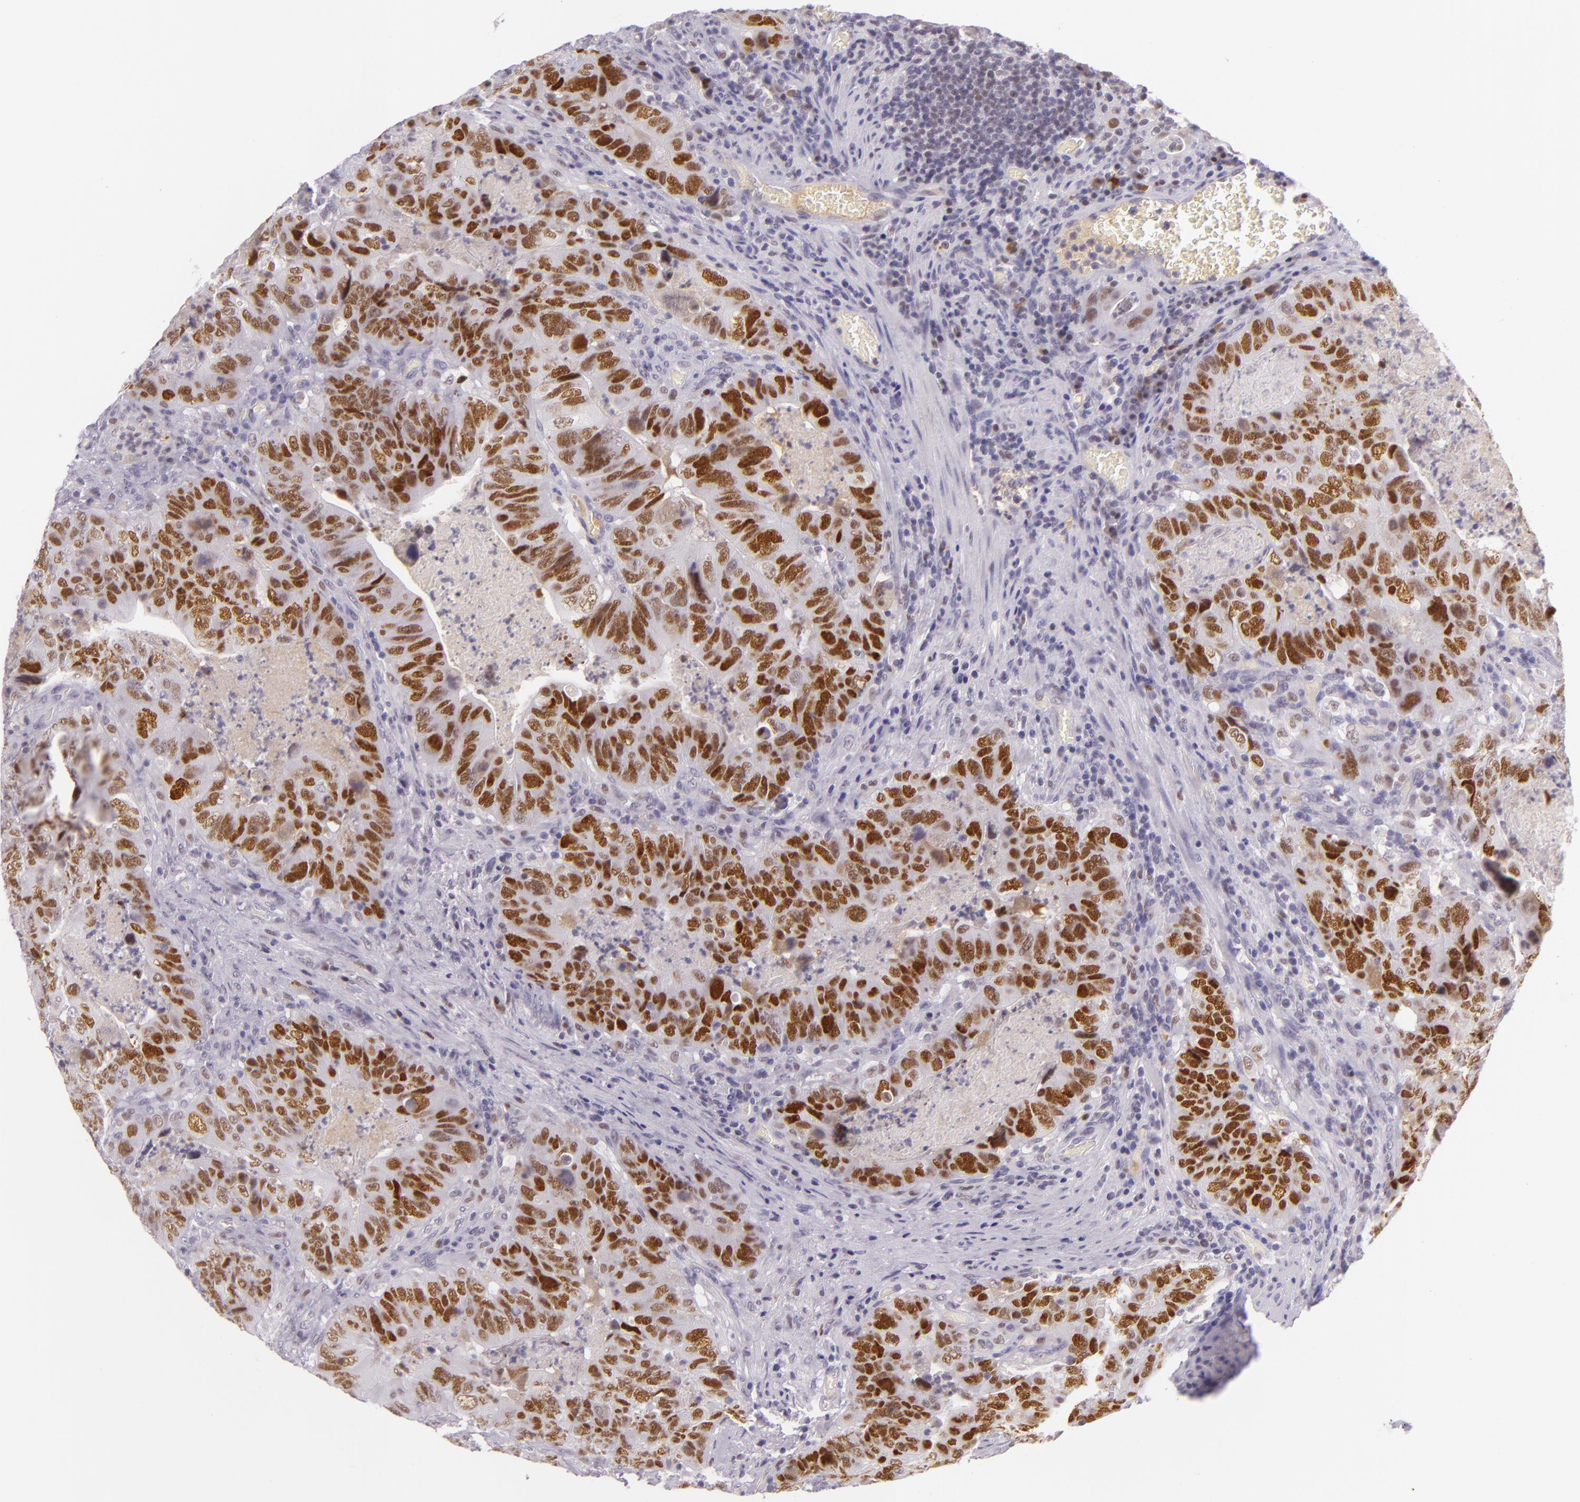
{"staining": {"intensity": "strong", "quantity": ">75%", "location": "nuclear"}, "tissue": "colorectal cancer", "cell_type": "Tumor cells", "image_type": "cancer", "snomed": [{"axis": "morphology", "description": "Adenocarcinoma, NOS"}, {"axis": "topography", "description": "Rectum"}], "caption": "Colorectal adenocarcinoma stained with immunohistochemistry (IHC) reveals strong nuclear positivity in about >75% of tumor cells.", "gene": "CHEK2", "patient": {"sex": "female", "age": 82}}